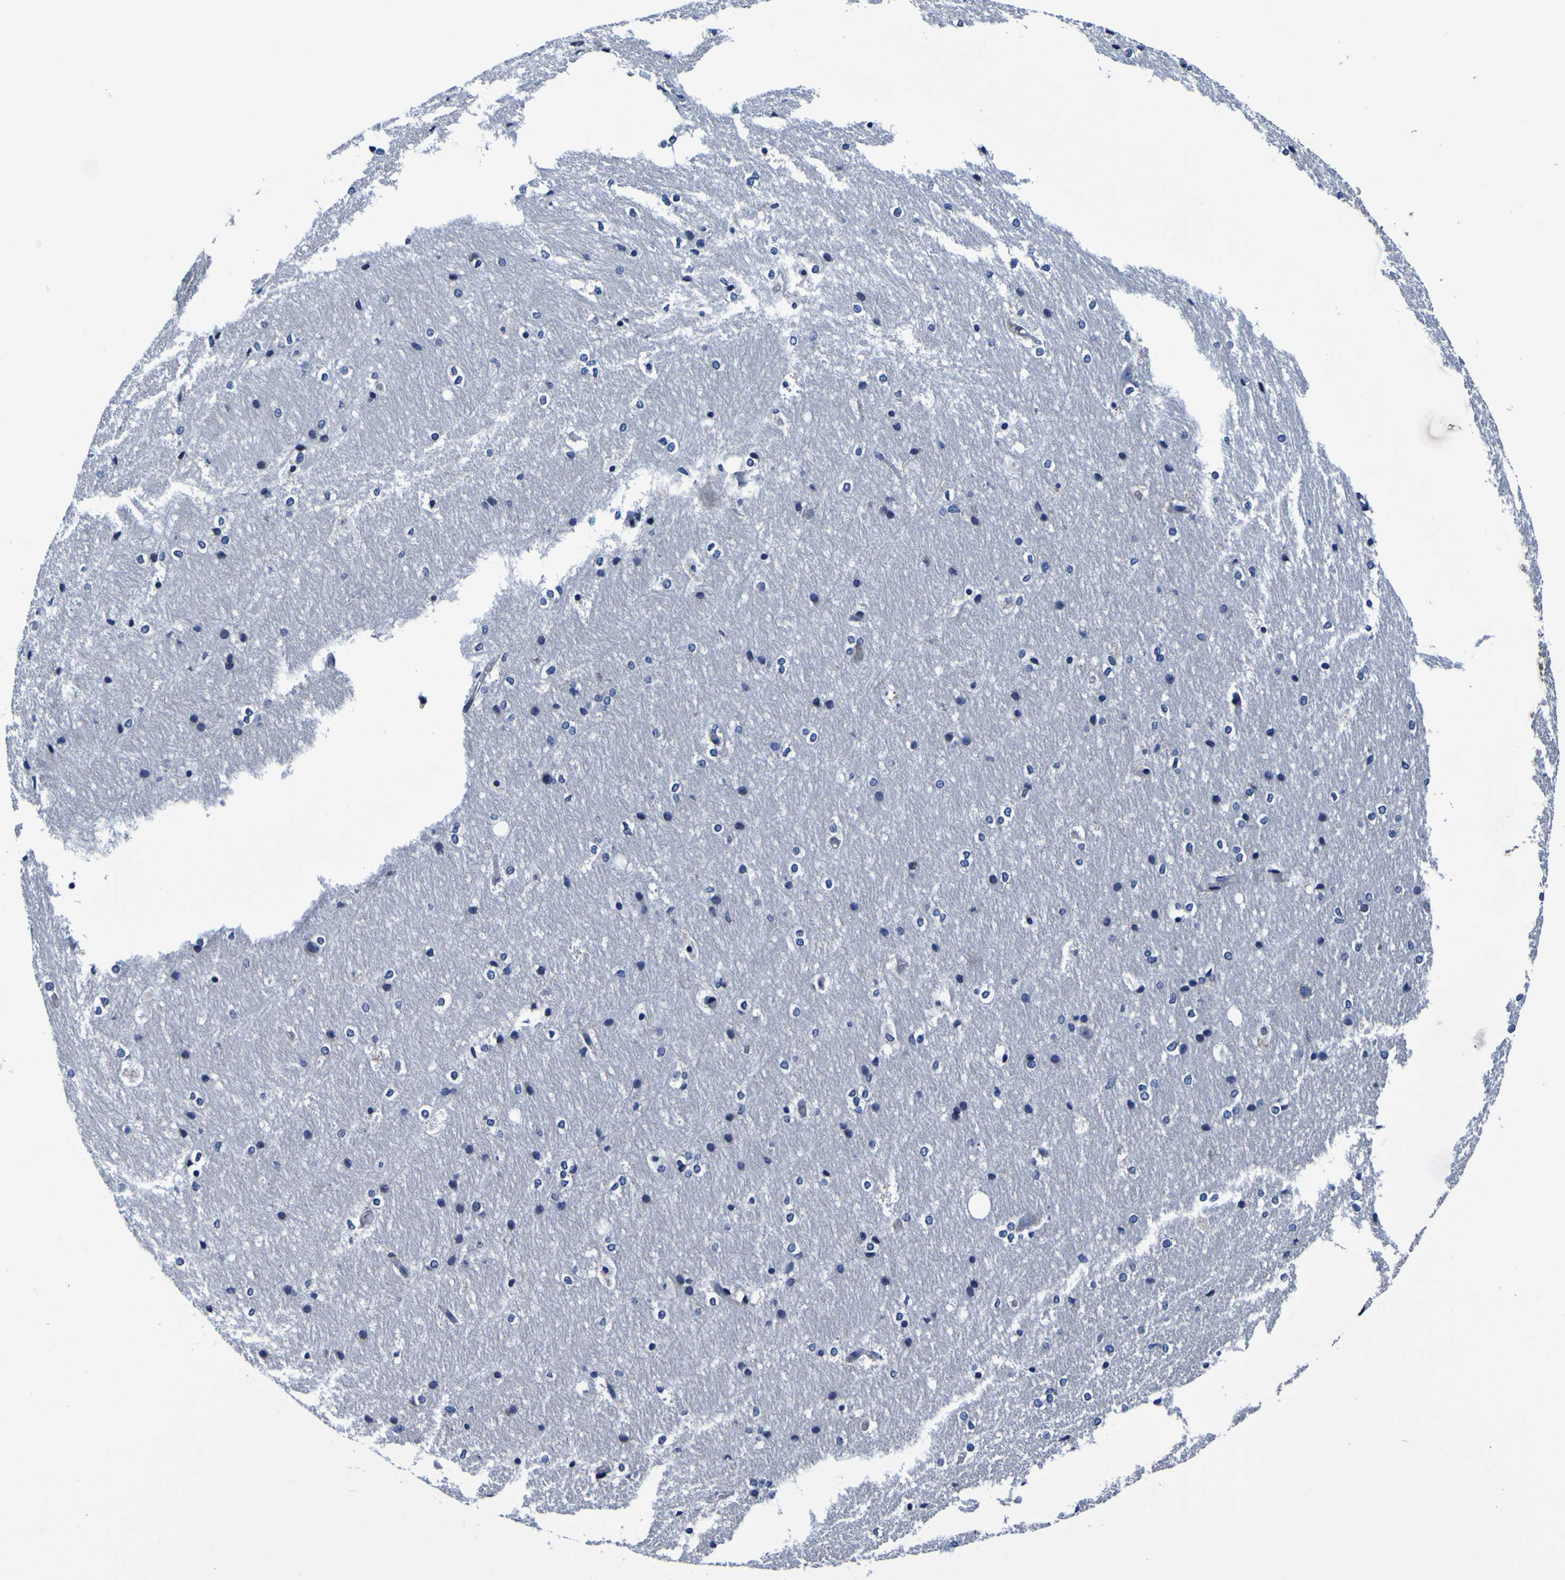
{"staining": {"intensity": "negative", "quantity": "none", "location": "none"}, "tissue": "hippocampus", "cell_type": "Glial cells", "image_type": "normal", "snomed": [{"axis": "morphology", "description": "Normal tissue, NOS"}, {"axis": "topography", "description": "Hippocampus"}], "caption": "IHC micrograph of normal hippocampus: human hippocampus stained with DAB exhibits no significant protein expression in glial cells.", "gene": "PDLIM4", "patient": {"sex": "female", "age": 19}}